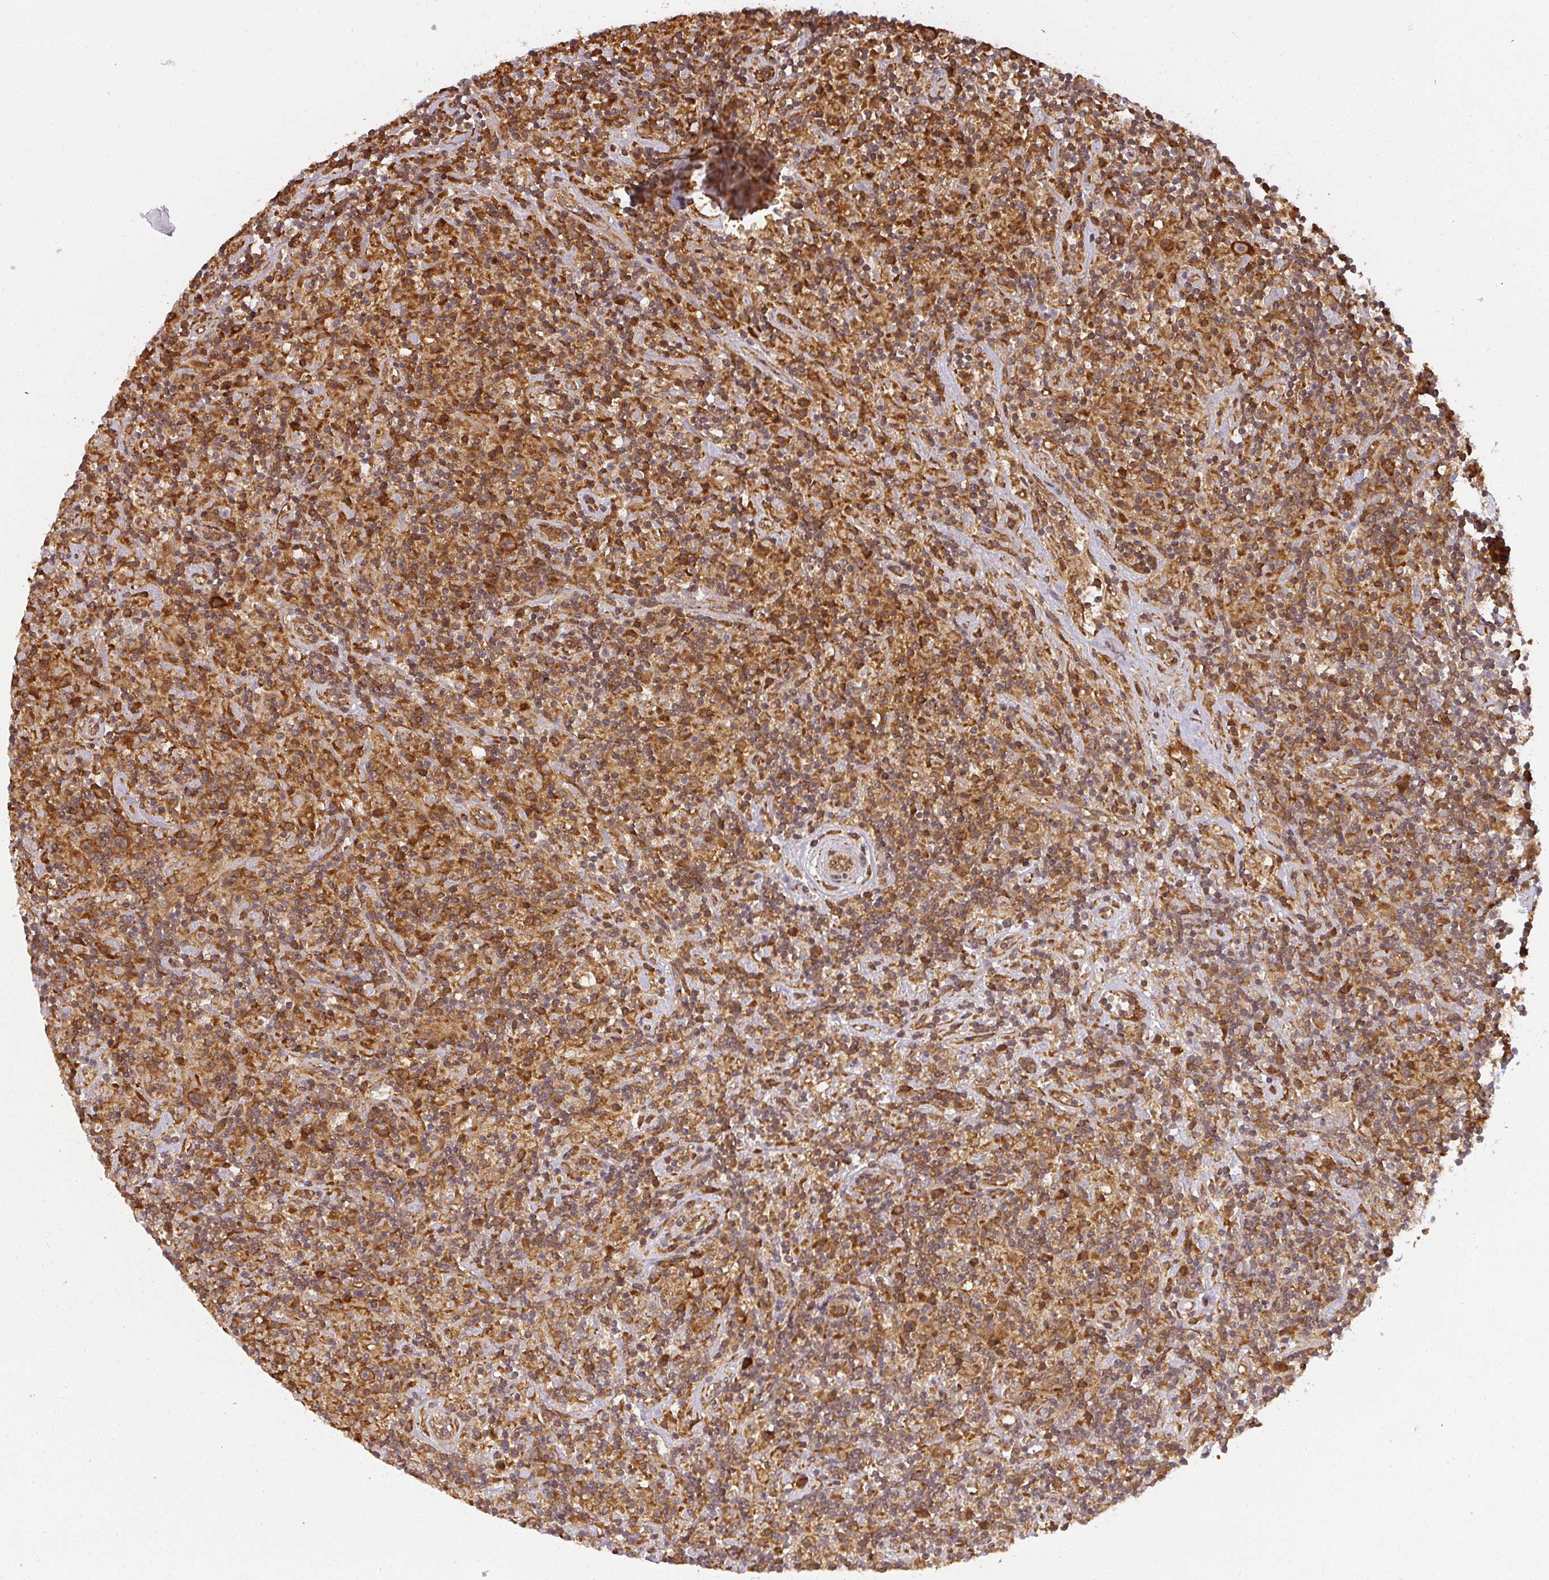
{"staining": {"intensity": "strong", "quantity": ">75%", "location": "cytoplasmic/membranous"}, "tissue": "lymphoma", "cell_type": "Tumor cells", "image_type": "cancer", "snomed": [{"axis": "morphology", "description": "Hodgkin's disease, NOS"}, {"axis": "topography", "description": "Lymph node"}], "caption": "This is a photomicrograph of immunohistochemistry staining of Hodgkin's disease, which shows strong positivity in the cytoplasmic/membranous of tumor cells.", "gene": "PPP6R3", "patient": {"sex": "male", "age": 70}}